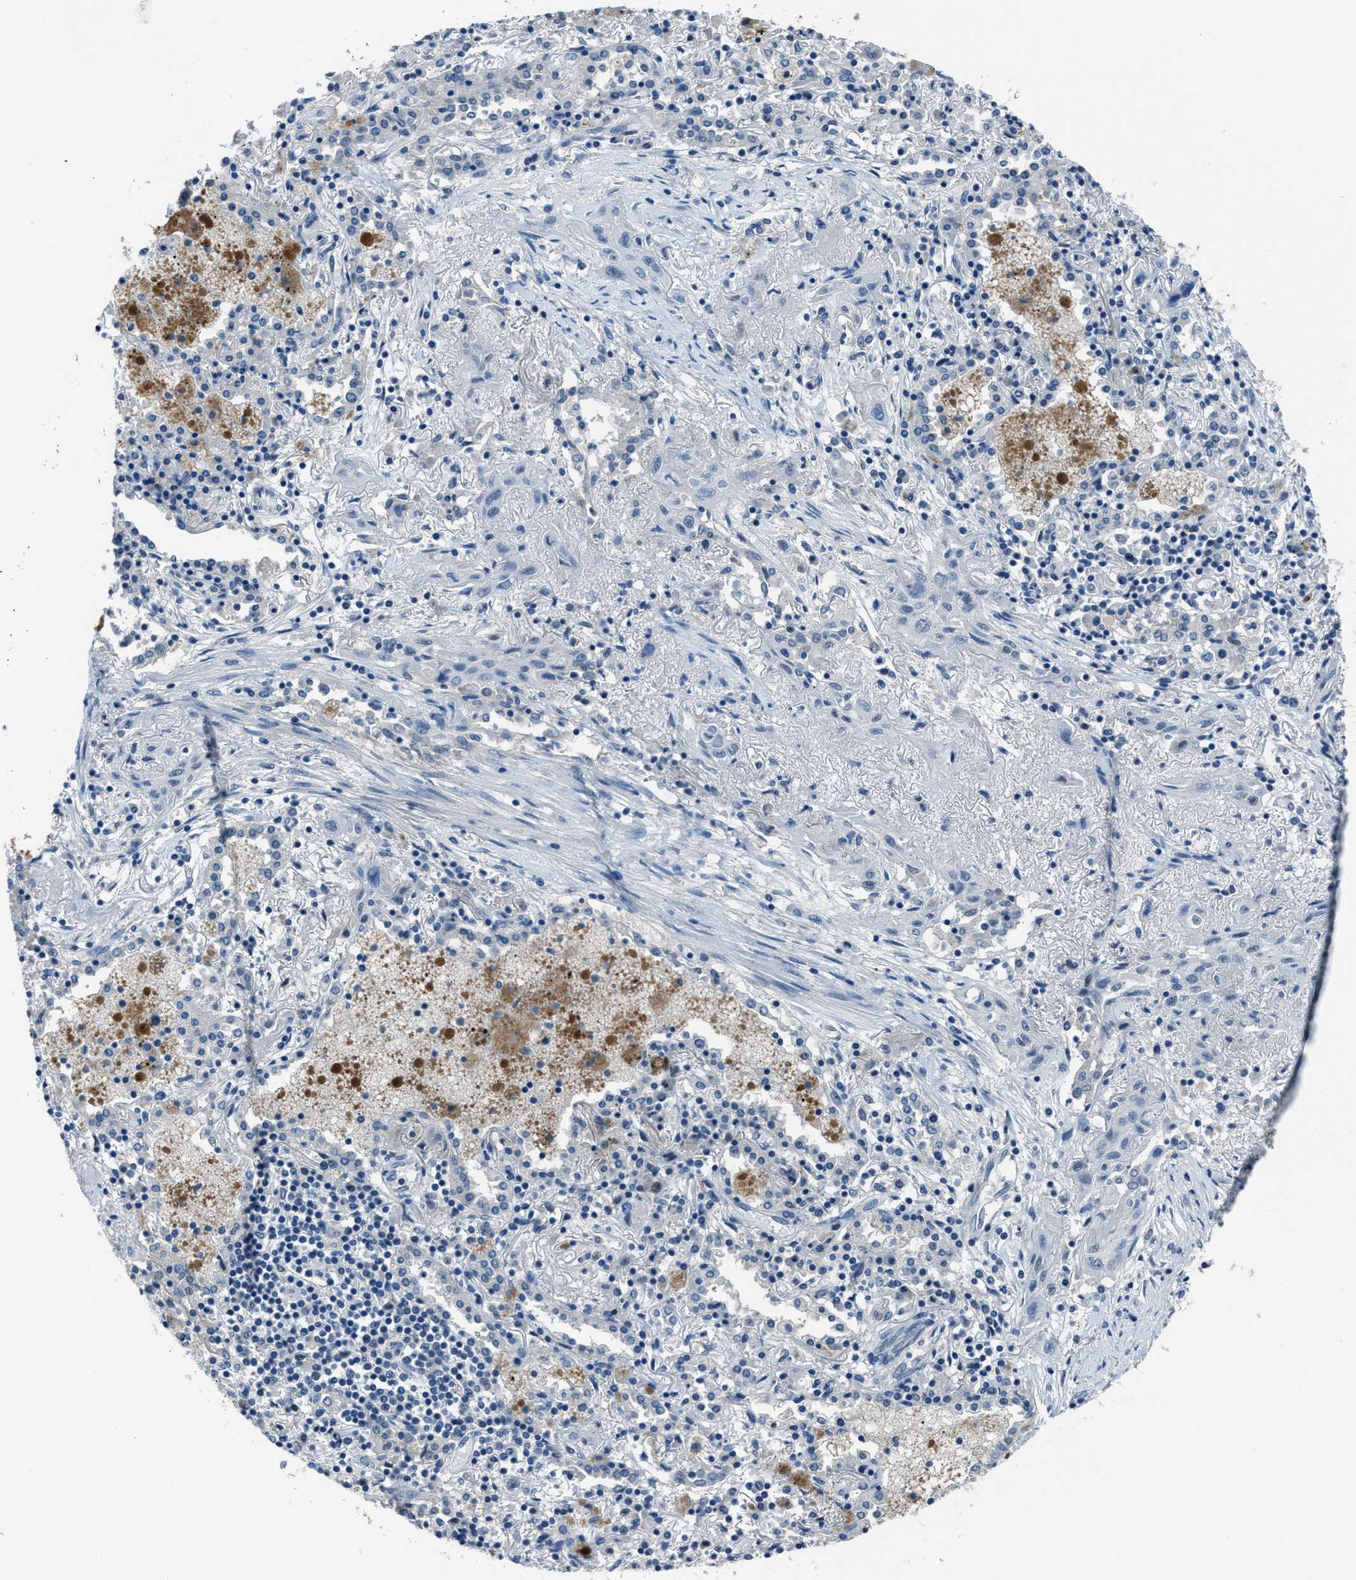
{"staining": {"intensity": "negative", "quantity": "none", "location": "none"}, "tissue": "lung cancer", "cell_type": "Tumor cells", "image_type": "cancer", "snomed": [{"axis": "morphology", "description": "Squamous cell carcinoma, NOS"}, {"axis": "topography", "description": "Lung"}], "caption": "A high-resolution image shows immunohistochemistry (IHC) staining of squamous cell carcinoma (lung), which displays no significant positivity in tumor cells.", "gene": "DUSP19", "patient": {"sex": "female", "age": 47}}